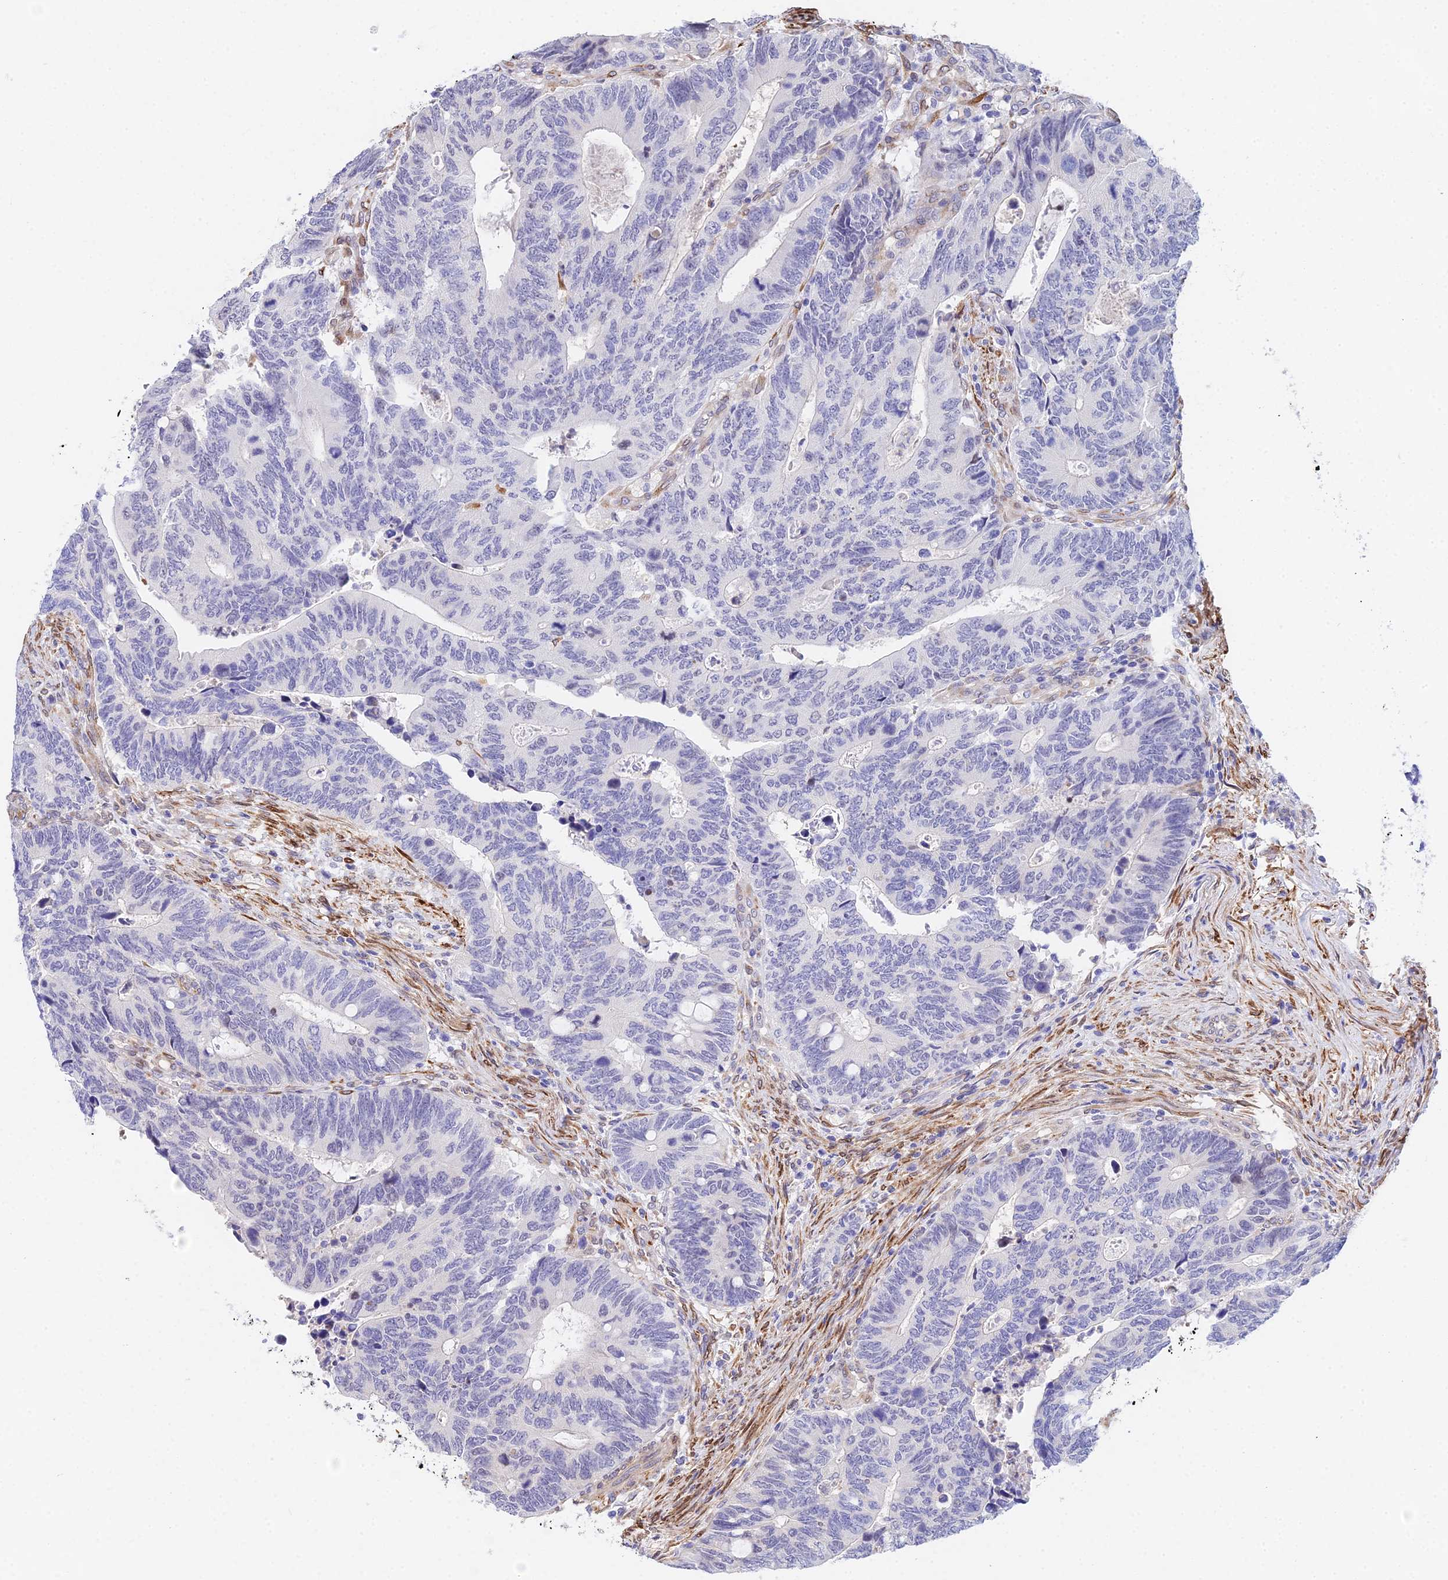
{"staining": {"intensity": "negative", "quantity": "none", "location": "none"}, "tissue": "colorectal cancer", "cell_type": "Tumor cells", "image_type": "cancer", "snomed": [{"axis": "morphology", "description": "Adenocarcinoma, NOS"}, {"axis": "topography", "description": "Colon"}], "caption": "Micrograph shows no significant protein staining in tumor cells of colorectal adenocarcinoma.", "gene": "MXRA7", "patient": {"sex": "male", "age": 87}}